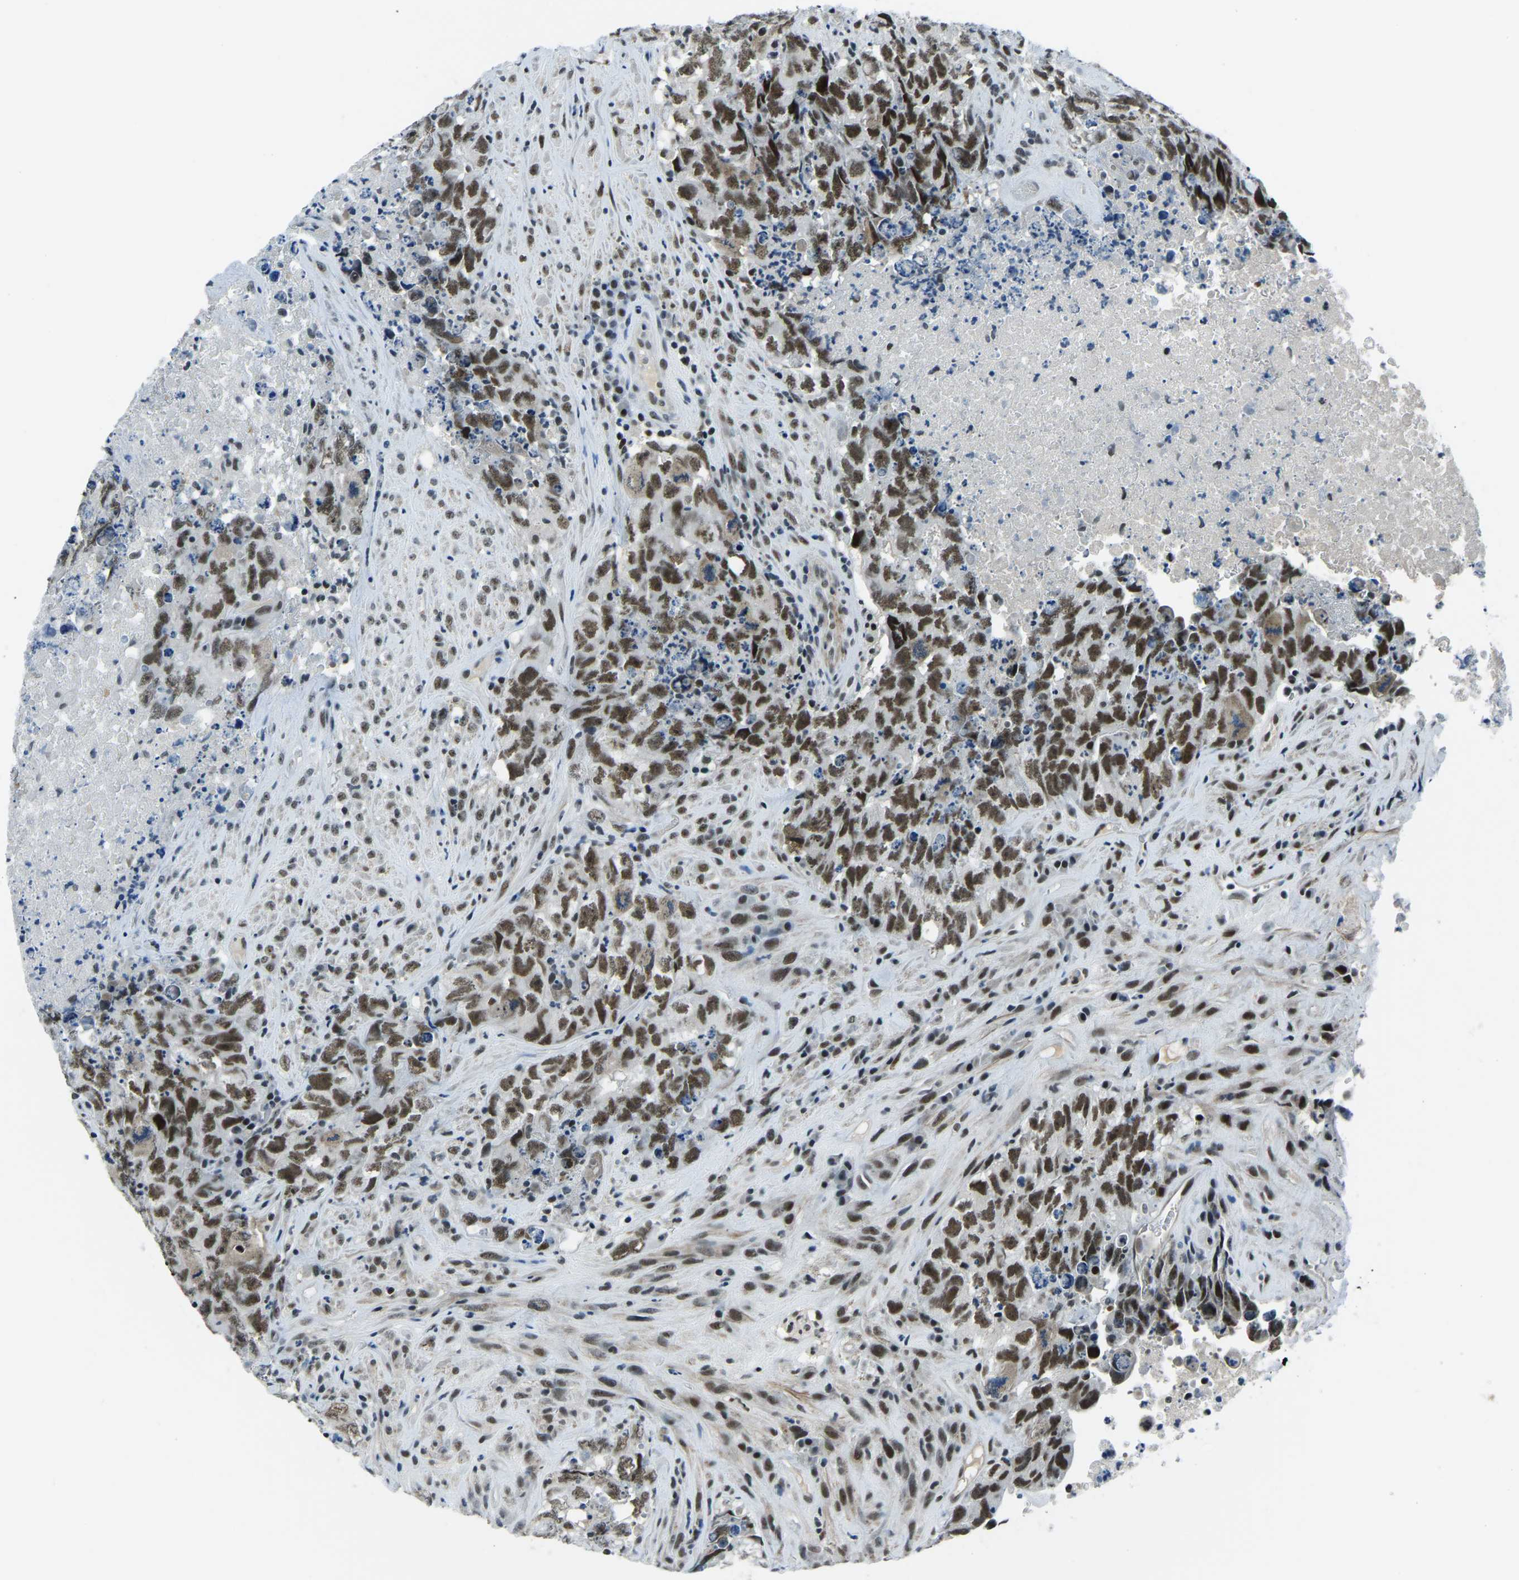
{"staining": {"intensity": "moderate", "quantity": ">75%", "location": "nuclear"}, "tissue": "testis cancer", "cell_type": "Tumor cells", "image_type": "cancer", "snomed": [{"axis": "morphology", "description": "Carcinoma, Embryonal, NOS"}, {"axis": "topography", "description": "Testis"}], "caption": "Testis embryonal carcinoma stained with IHC reveals moderate nuclear staining in approximately >75% of tumor cells.", "gene": "PRCC", "patient": {"sex": "male", "age": 32}}